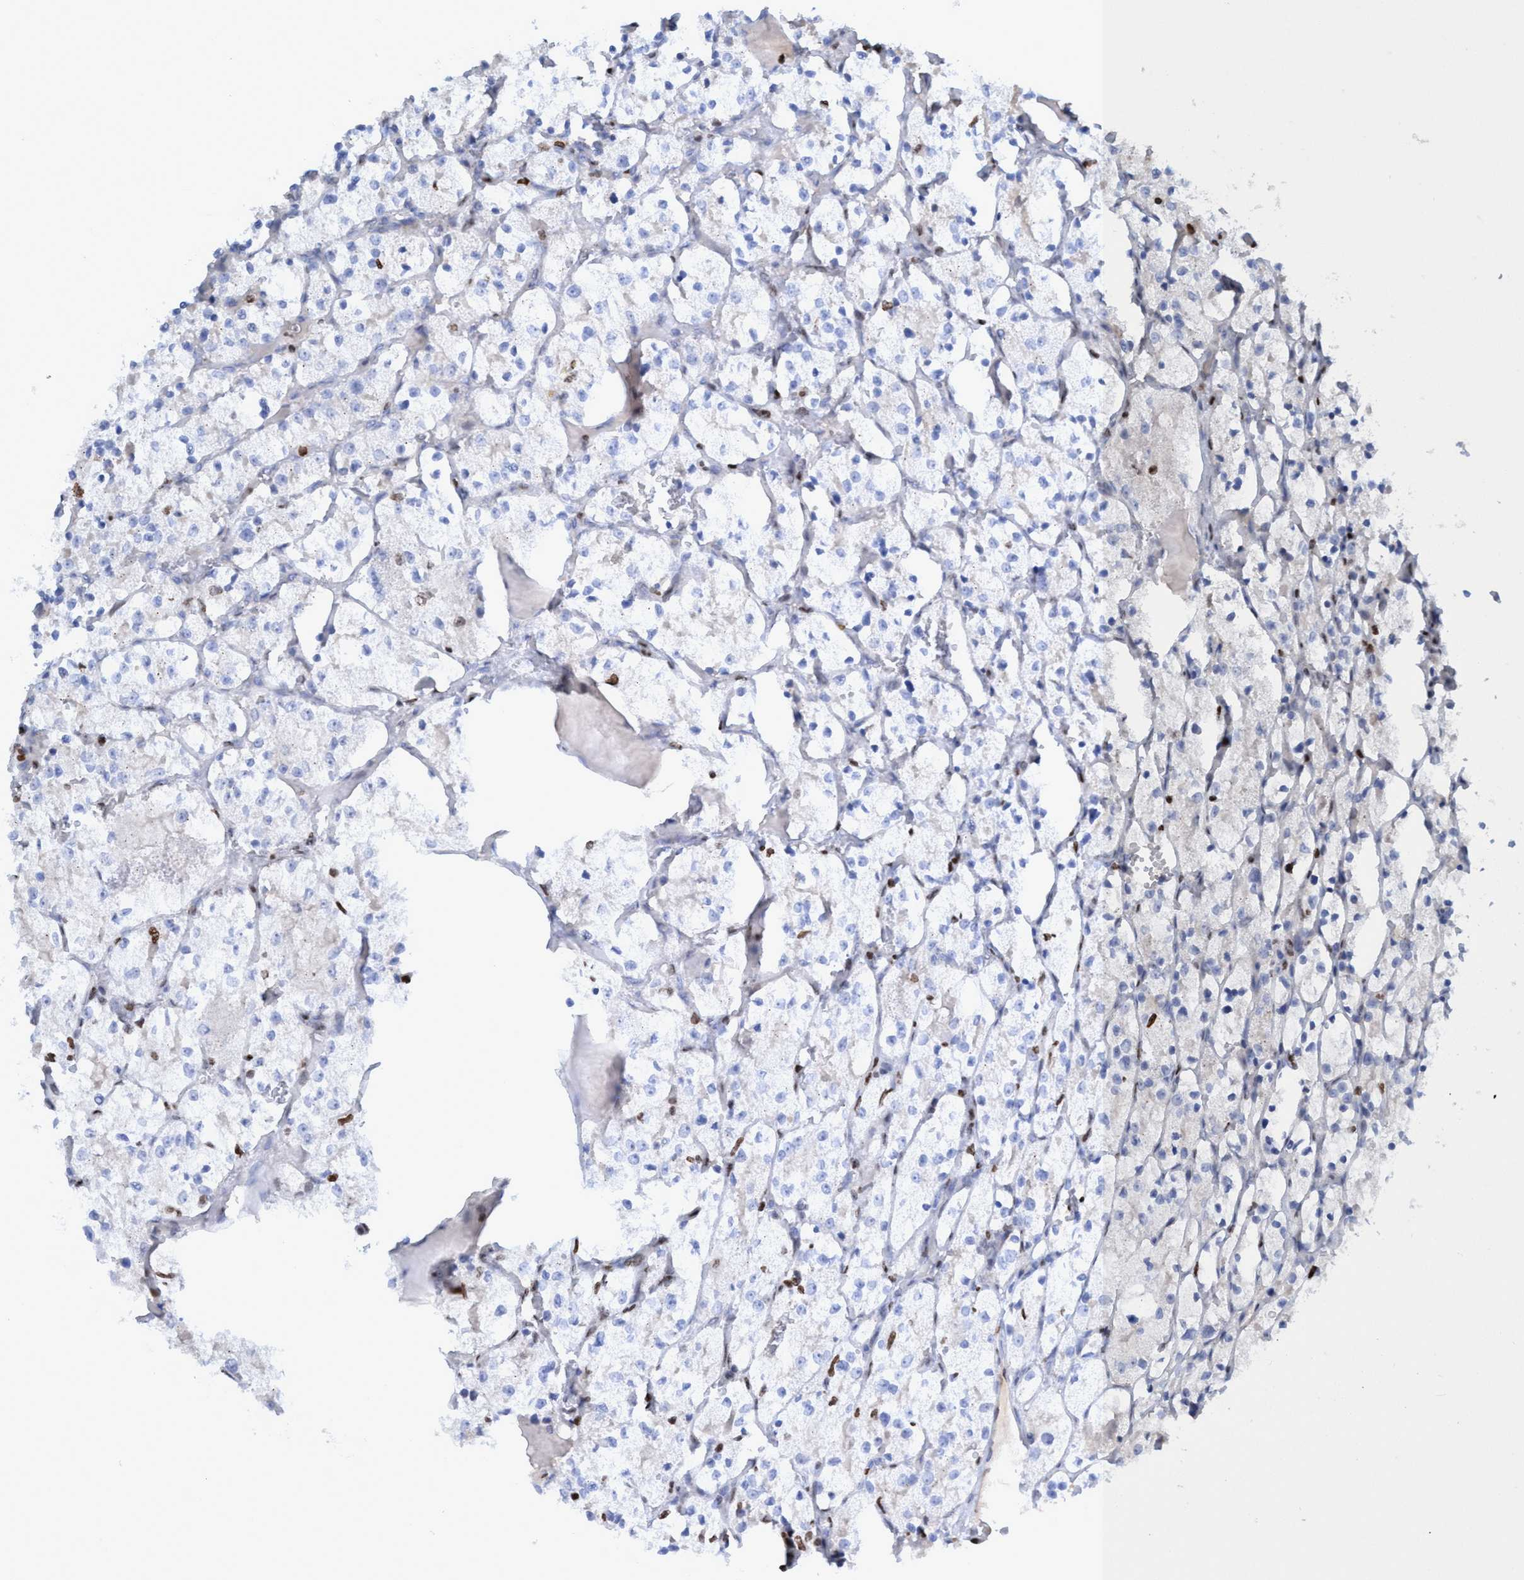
{"staining": {"intensity": "negative", "quantity": "none", "location": "none"}, "tissue": "renal cancer", "cell_type": "Tumor cells", "image_type": "cancer", "snomed": [{"axis": "morphology", "description": "Adenocarcinoma, NOS"}, {"axis": "topography", "description": "Kidney"}], "caption": "Adenocarcinoma (renal) was stained to show a protein in brown. There is no significant positivity in tumor cells.", "gene": "CBX2", "patient": {"sex": "female", "age": 69}}